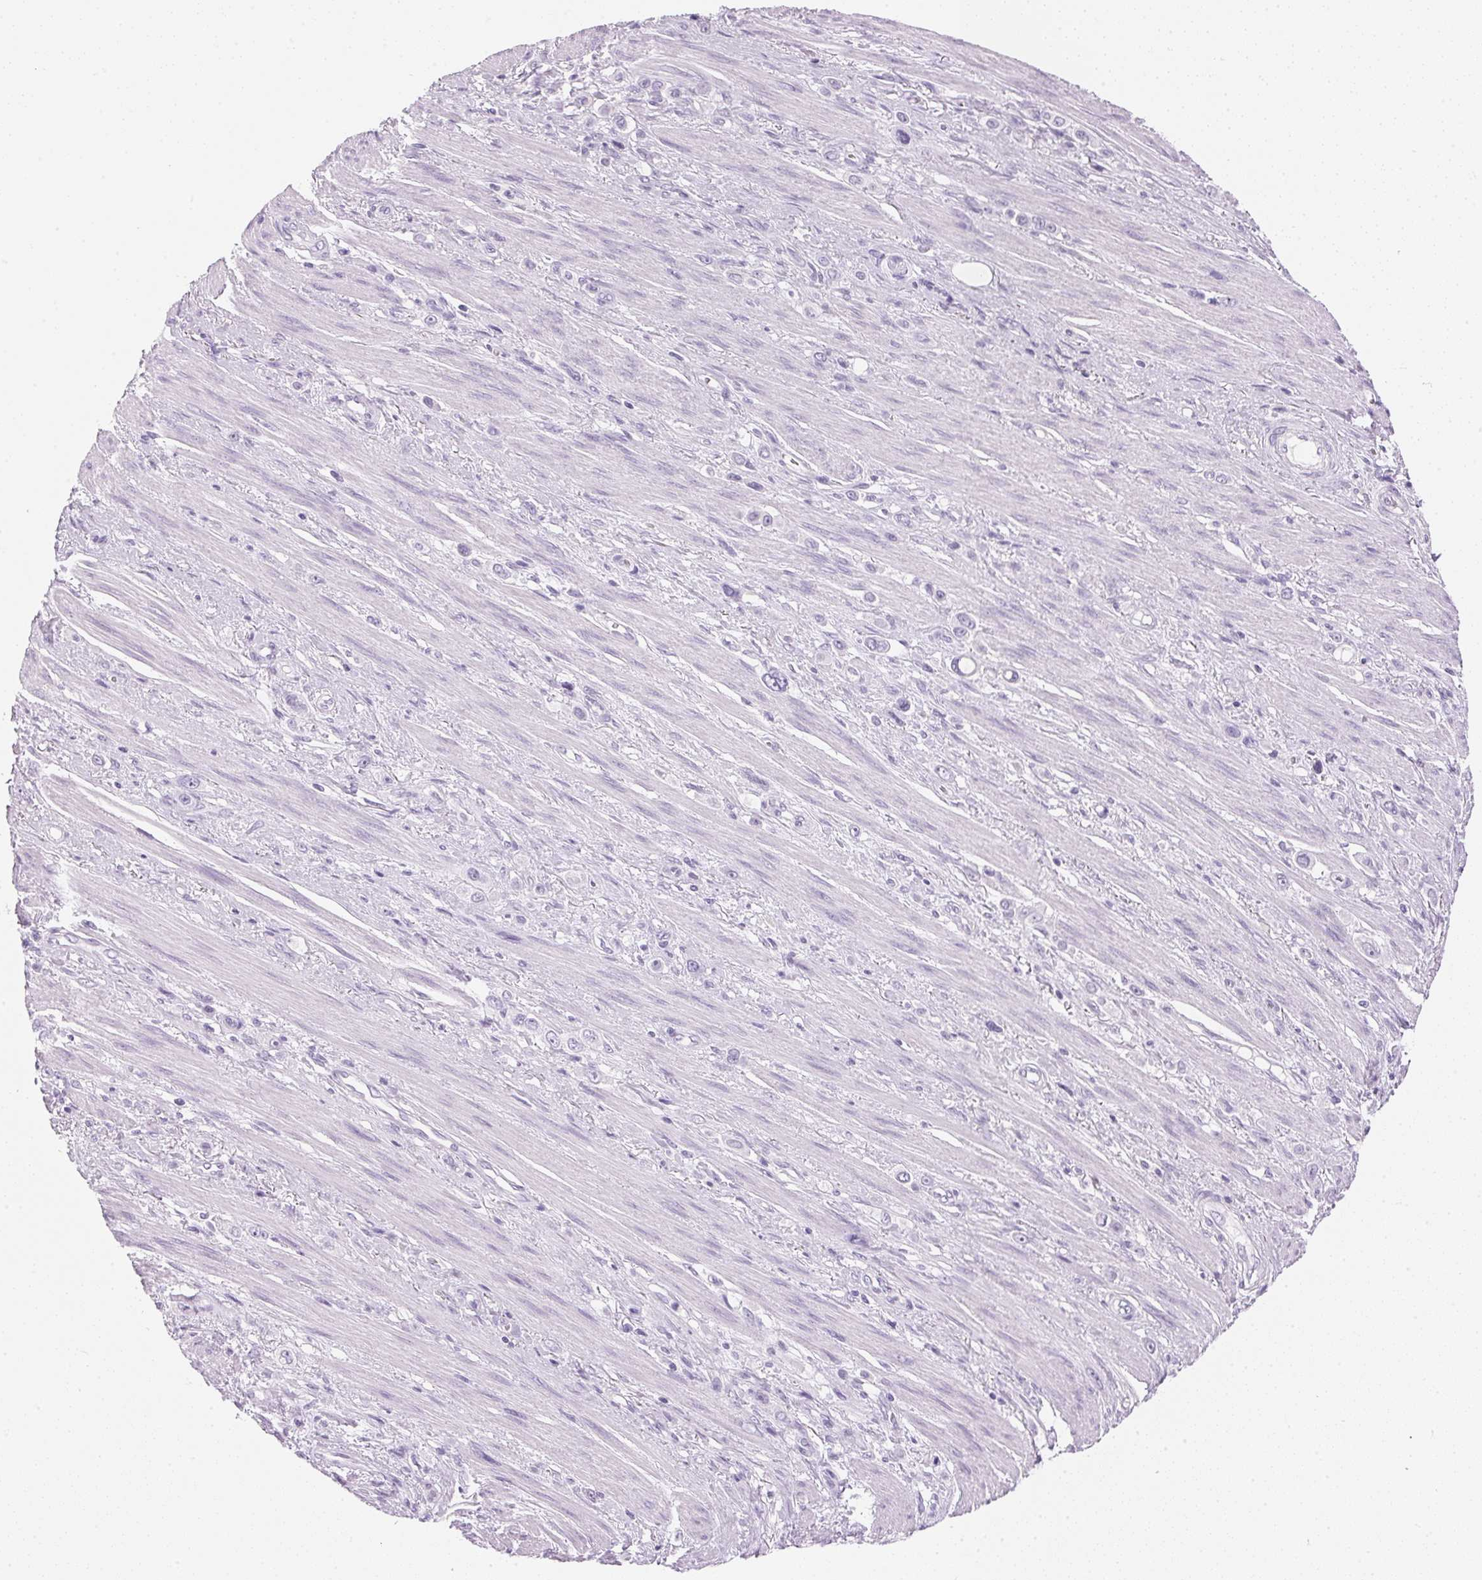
{"staining": {"intensity": "negative", "quantity": "none", "location": "none"}, "tissue": "stomach cancer", "cell_type": "Tumor cells", "image_type": "cancer", "snomed": [{"axis": "morphology", "description": "Adenocarcinoma, NOS"}, {"axis": "topography", "description": "Stomach, upper"}], "caption": "High magnification brightfield microscopy of stomach cancer stained with DAB (3,3'-diaminobenzidine) (brown) and counterstained with hematoxylin (blue): tumor cells show no significant expression. (Stains: DAB (3,3'-diaminobenzidine) immunohistochemistry with hematoxylin counter stain, Microscopy: brightfield microscopy at high magnification).", "gene": "IGFBP1", "patient": {"sex": "male", "age": 75}}